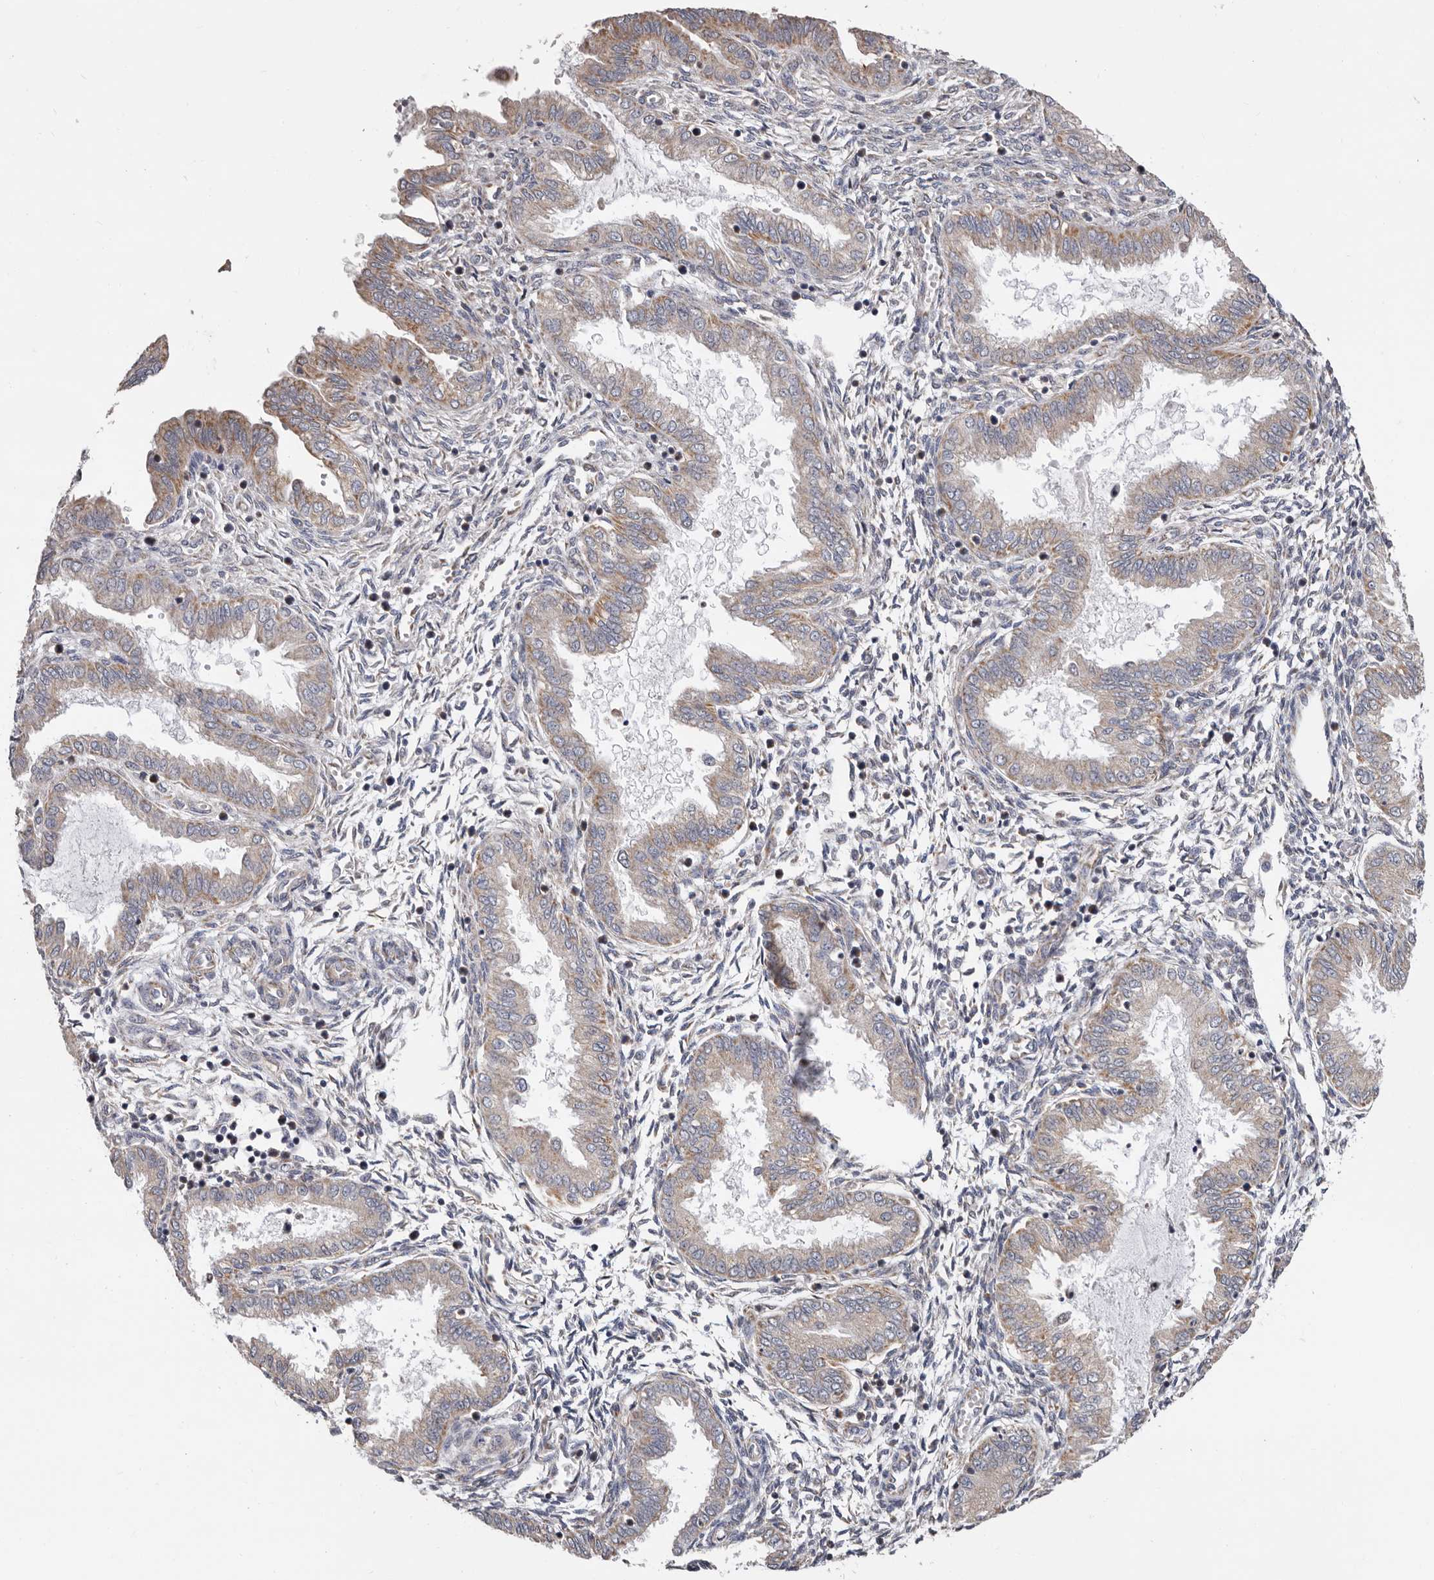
{"staining": {"intensity": "negative", "quantity": "none", "location": "none"}, "tissue": "endometrium", "cell_type": "Cells in endometrial stroma", "image_type": "normal", "snomed": [{"axis": "morphology", "description": "Normal tissue, NOS"}, {"axis": "topography", "description": "Endometrium"}], "caption": "Normal endometrium was stained to show a protein in brown. There is no significant expression in cells in endometrial stroma. Nuclei are stained in blue.", "gene": "MRPL18", "patient": {"sex": "female", "age": 33}}